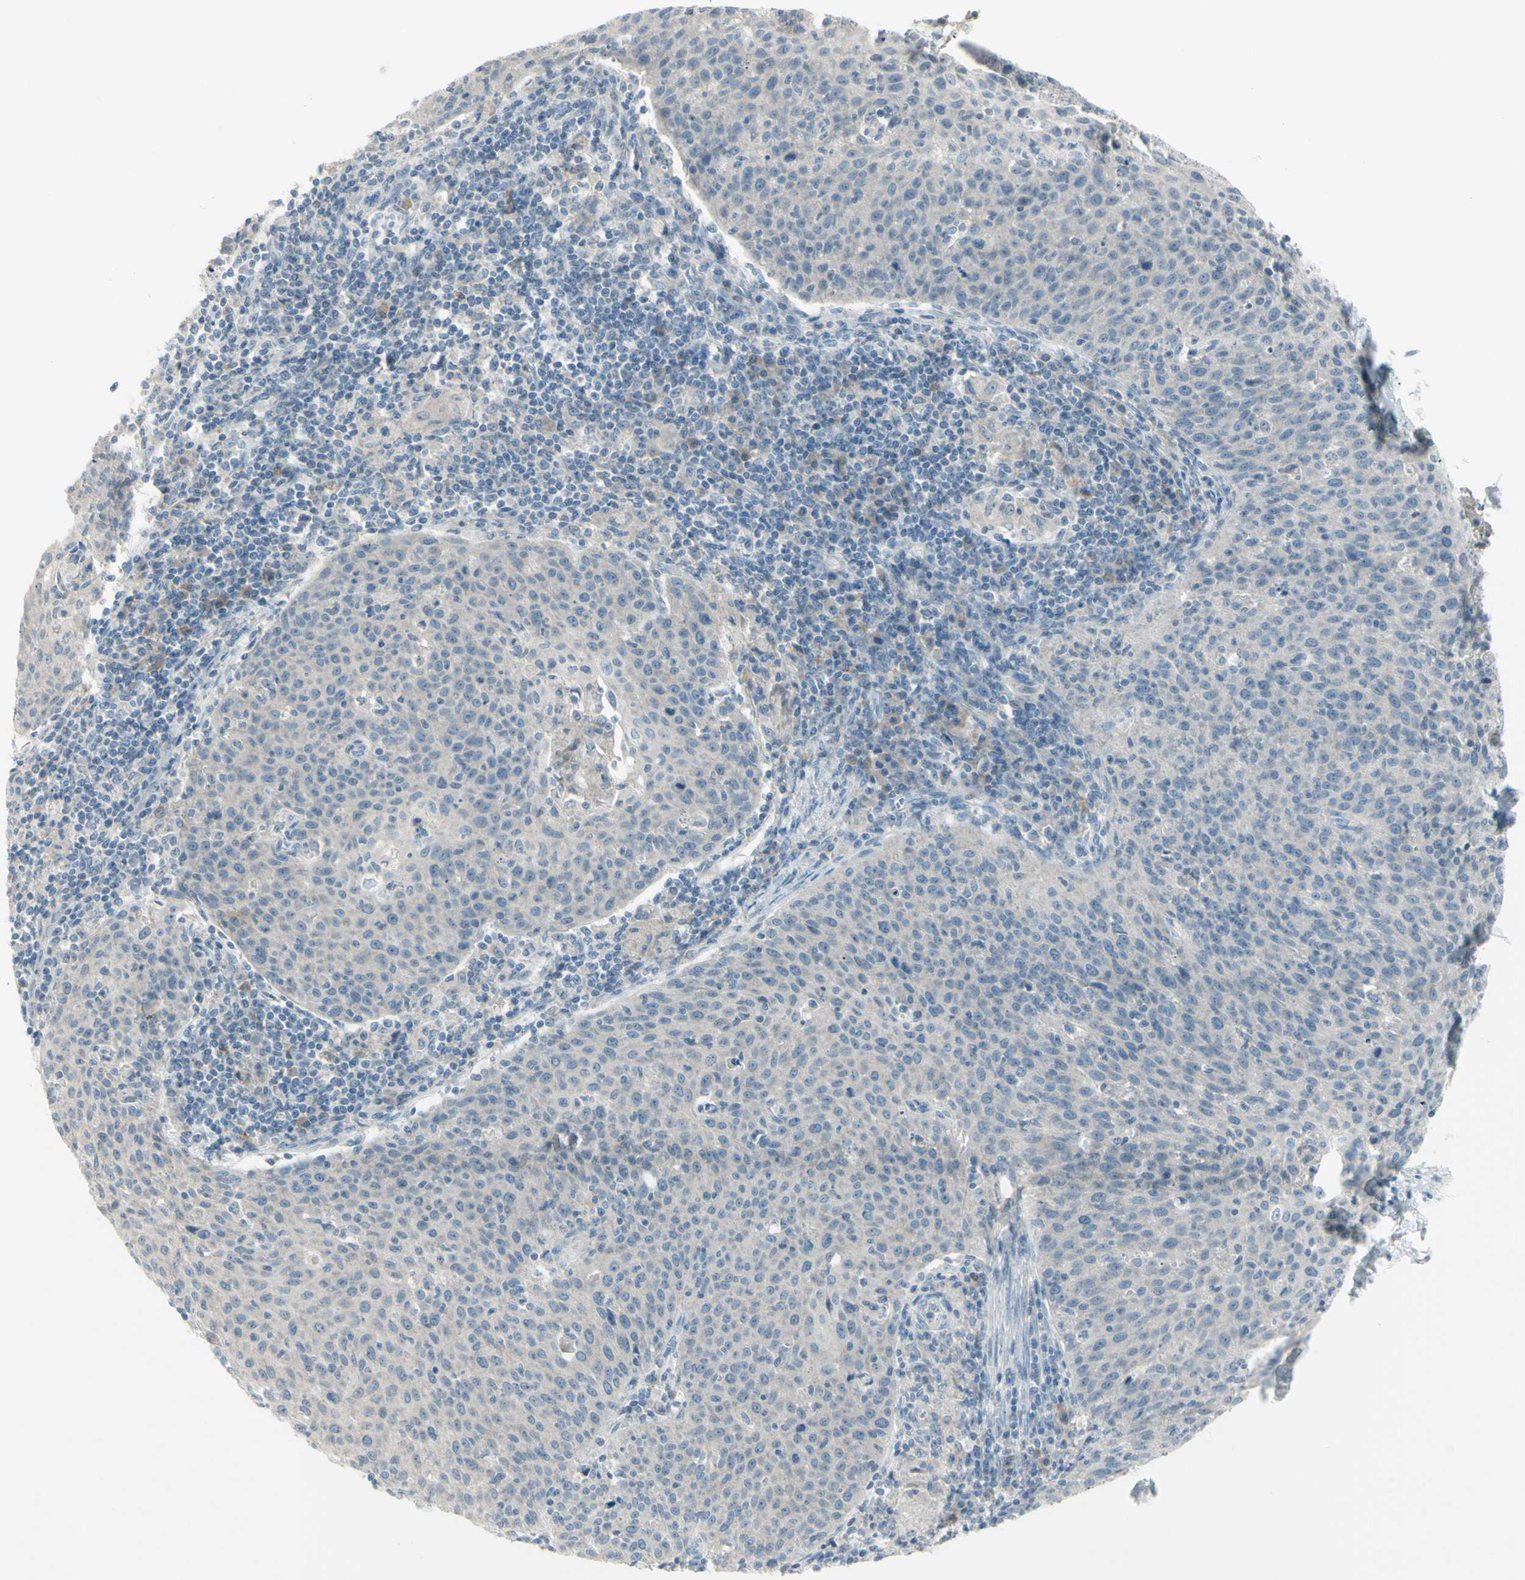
{"staining": {"intensity": "weak", "quantity": ">75%", "location": "cytoplasmic/membranous"}, "tissue": "cervical cancer", "cell_type": "Tumor cells", "image_type": "cancer", "snomed": [{"axis": "morphology", "description": "Squamous cell carcinoma, NOS"}, {"axis": "topography", "description": "Cervix"}], "caption": "Protein expression analysis of human cervical squamous cell carcinoma reveals weak cytoplasmic/membranous expression in approximately >75% of tumor cells.", "gene": "SH3GL2", "patient": {"sex": "female", "age": 38}}